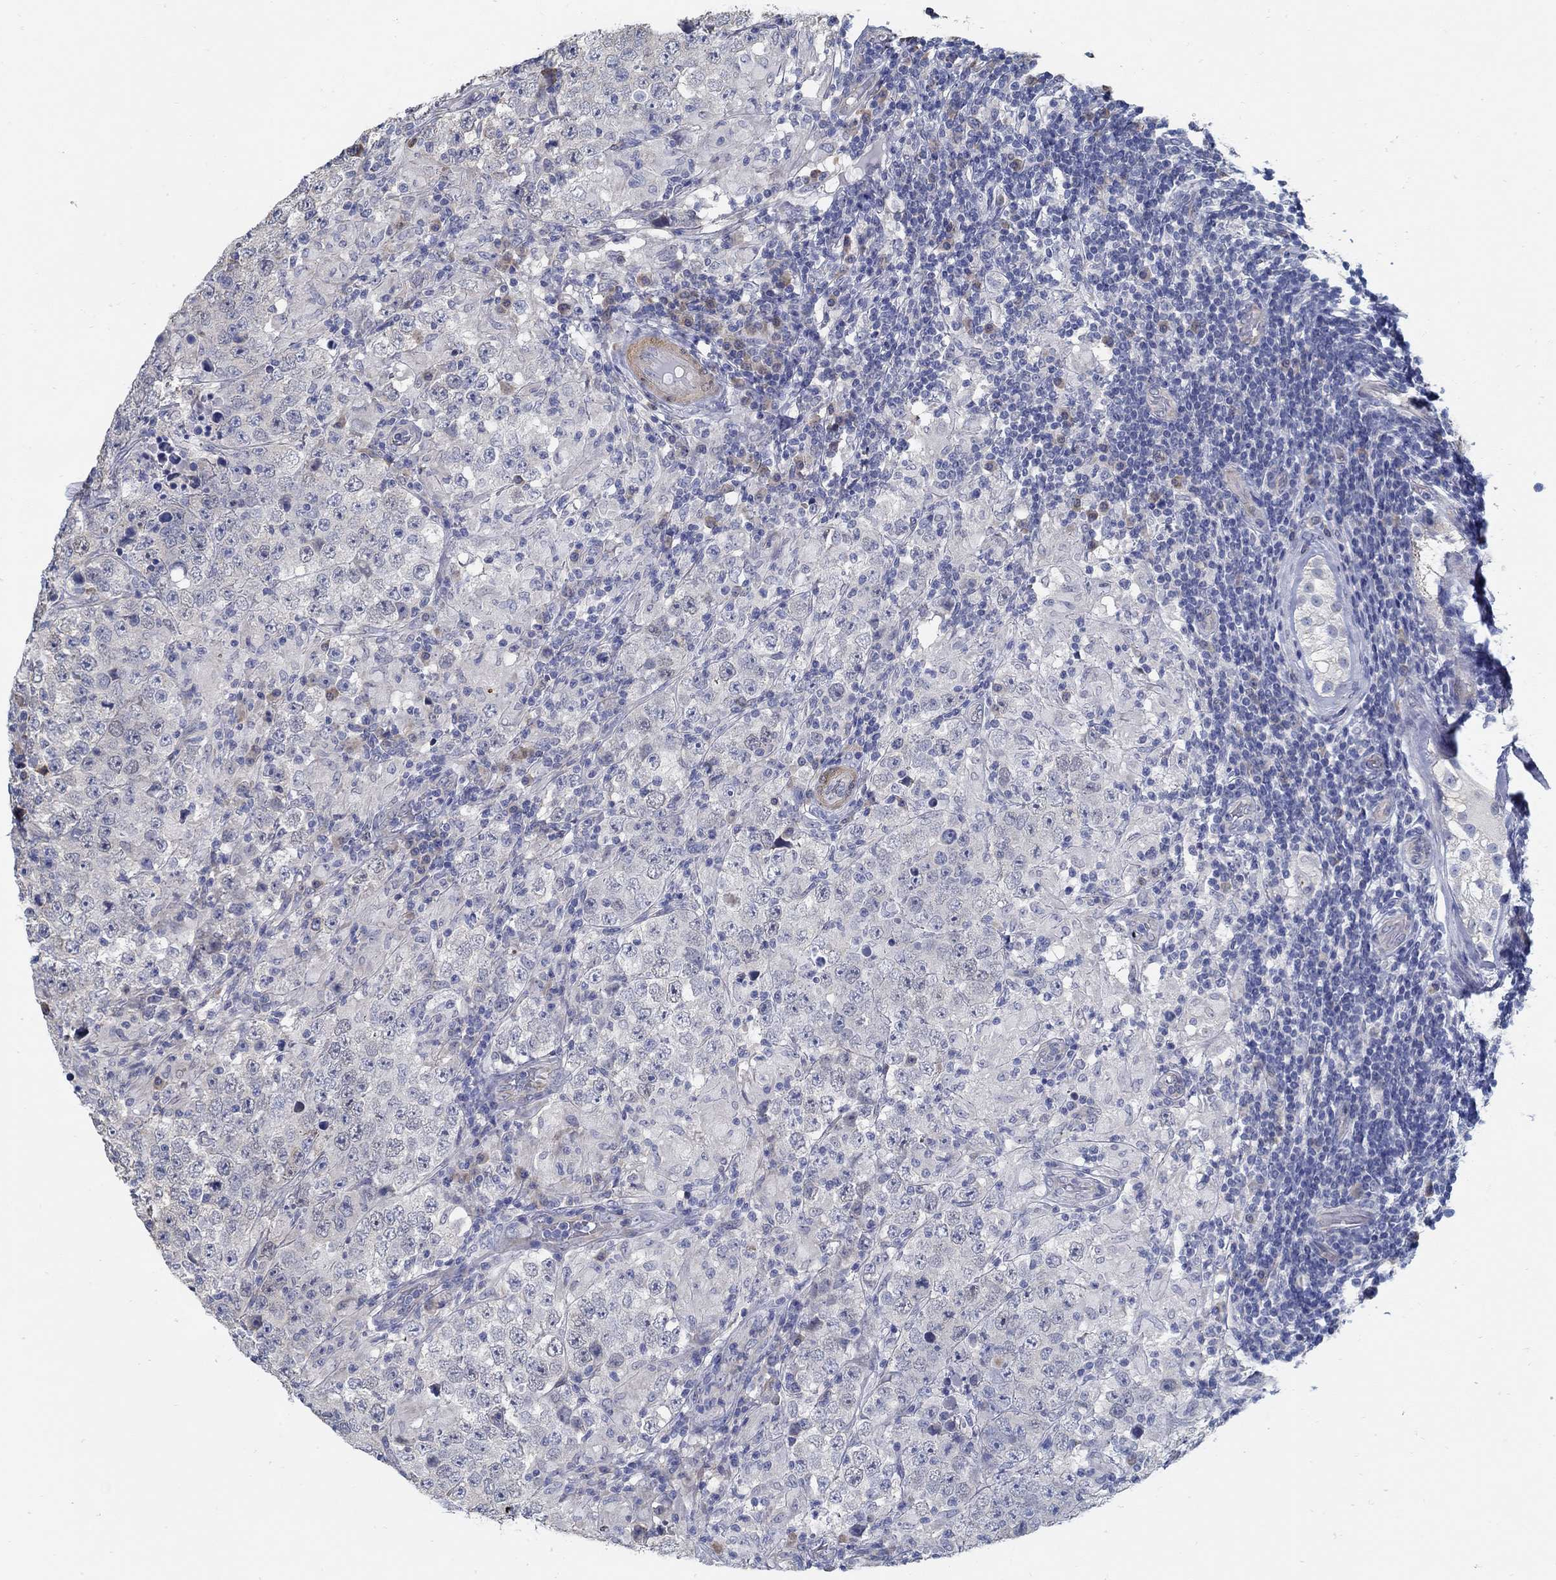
{"staining": {"intensity": "negative", "quantity": "none", "location": "none"}, "tissue": "testis cancer", "cell_type": "Tumor cells", "image_type": "cancer", "snomed": [{"axis": "morphology", "description": "Seminoma, NOS"}, {"axis": "morphology", "description": "Carcinoma, Embryonal, NOS"}, {"axis": "topography", "description": "Testis"}], "caption": "Immunohistochemical staining of testis seminoma exhibits no significant expression in tumor cells.", "gene": "C15orf39", "patient": {"sex": "male", "age": 41}}